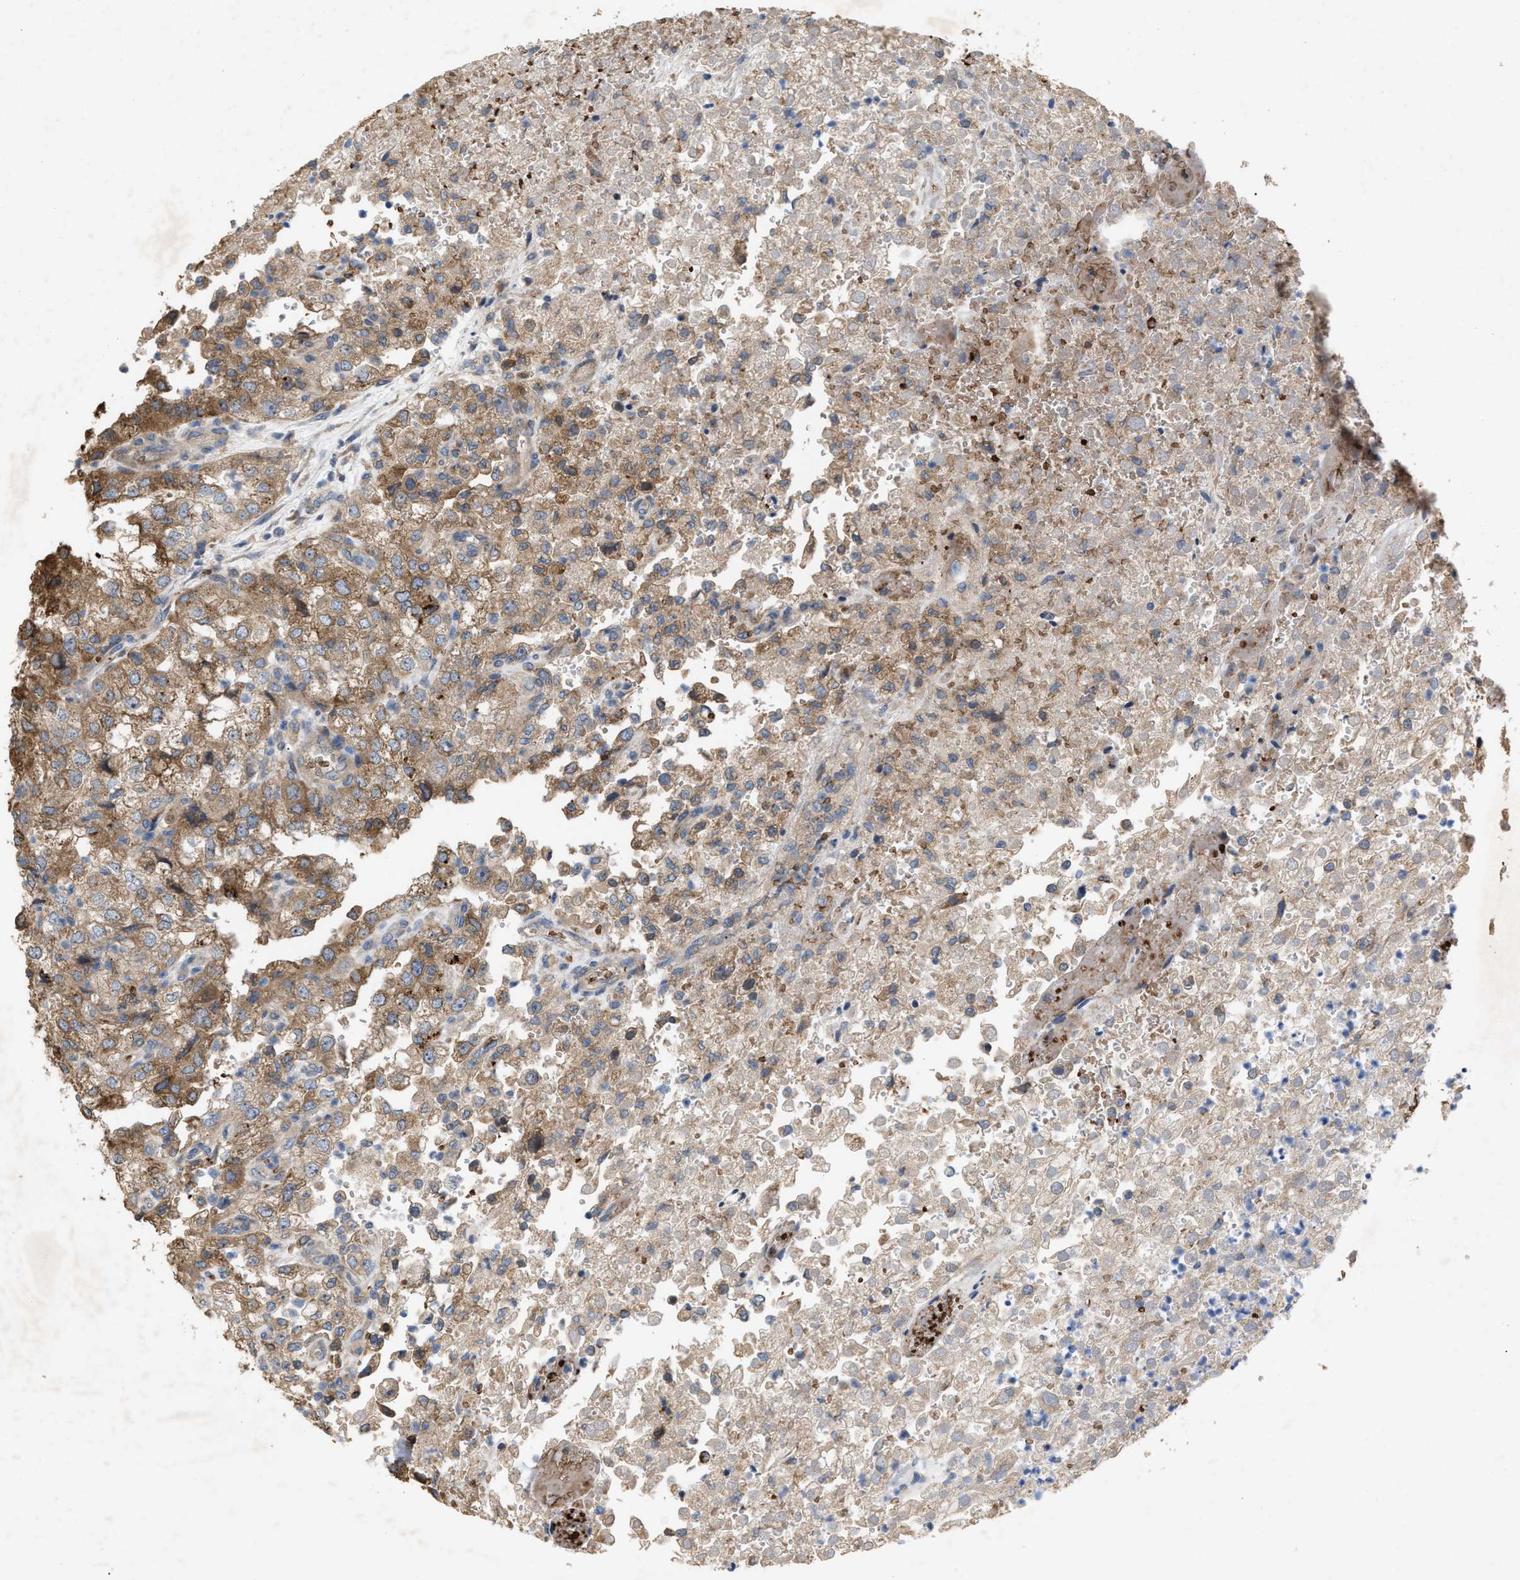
{"staining": {"intensity": "moderate", "quantity": ">75%", "location": "cytoplasmic/membranous"}, "tissue": "renal cancer", "cell_type": "Tumor cells", "image_type": "cancer", "snomed": [{"axis": "morphology", "description": "Adenocarcinoma, NOS"}, {"axis": "topography", "description": "Kidney"}], "caption": "Human renal adenocarcinoma stained with a protein marker shows moderate staining in tumor cells.", "gene": "GCC1", "patient": {"sex": "female", "age": 54}}